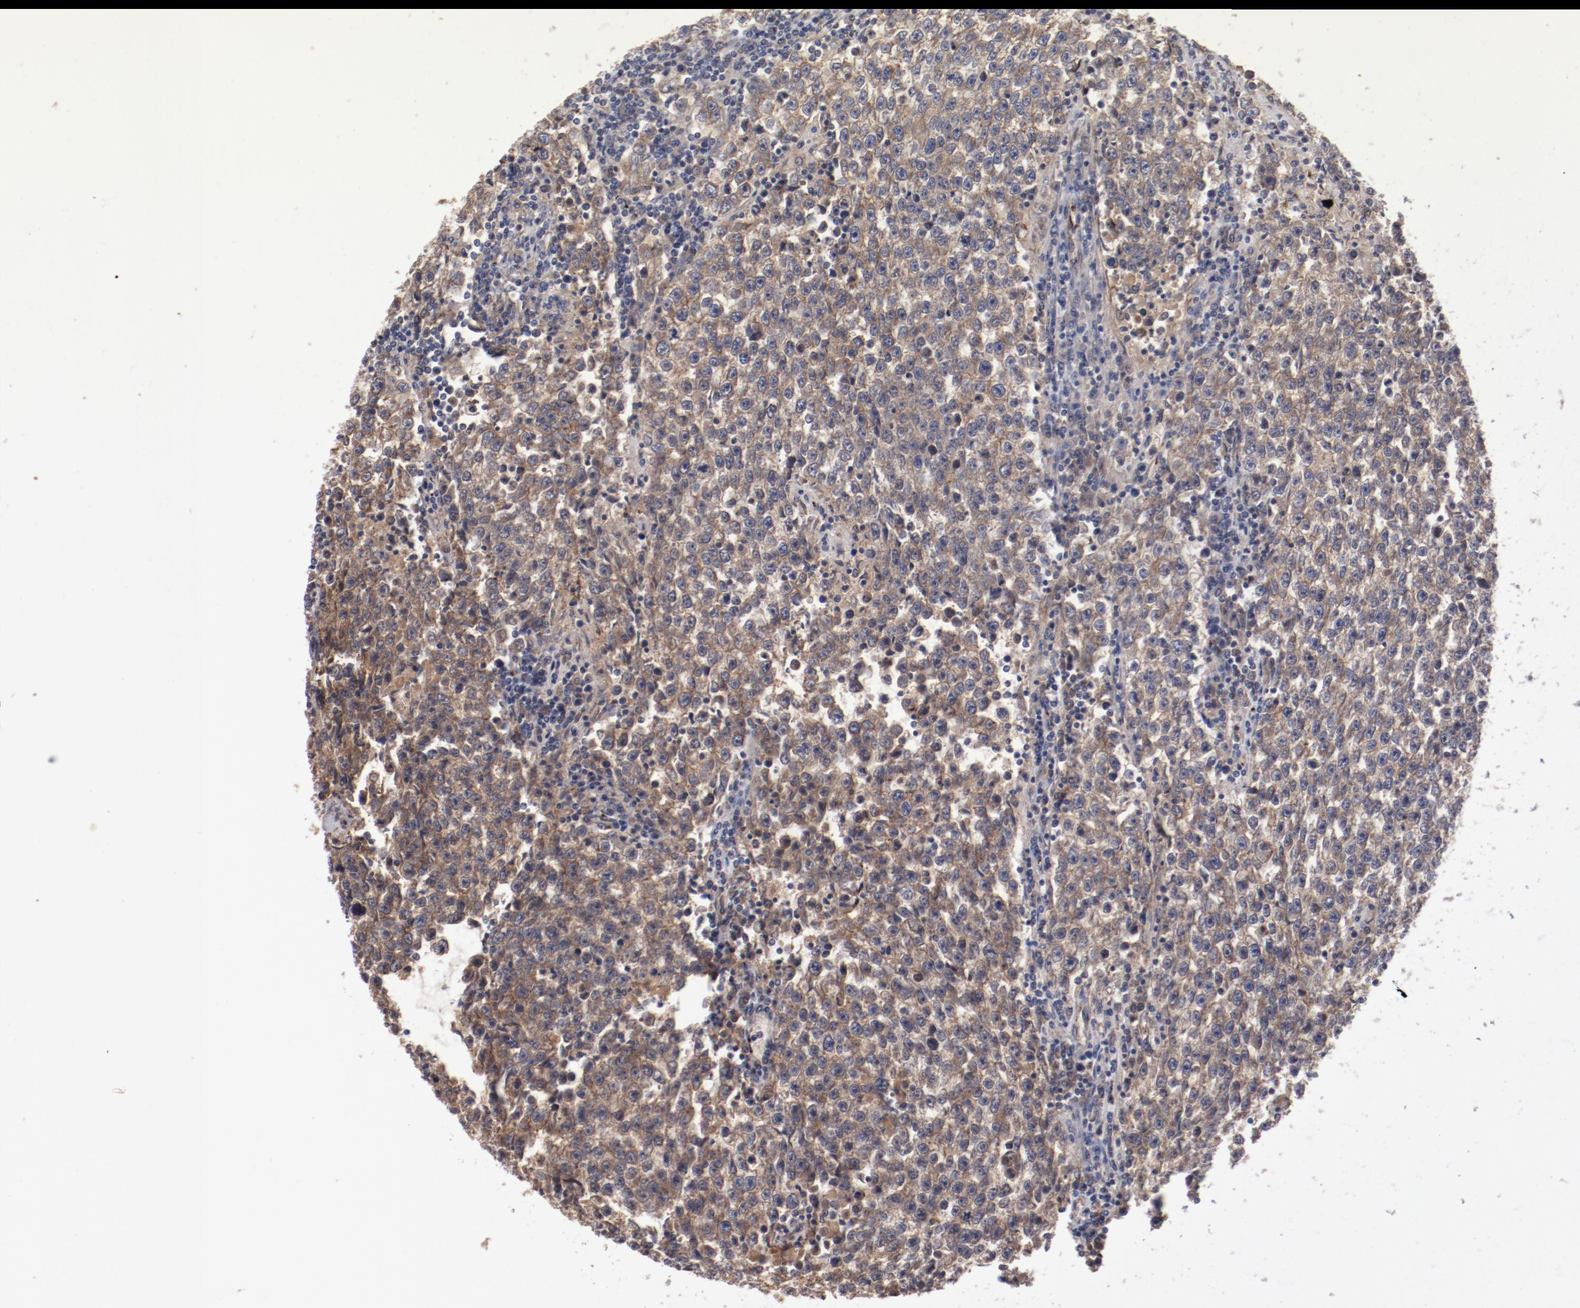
{"staining": {"intensity": "moderate", "quantity": ">75%", "location": "cytoplasmic/membranous"}, "tissue": "testis cancer", "cell_type": "Tumor cells", "image_type": "cancer", "snomed": [{"axis": "morphology", "description": "Seminoma, NOS"}, {"axis": "topography", "description": "Testis"}], "caption": "A histopathology image of human testis seminoma stained for a protein demonstrates moderate cytoplasmic/membranous brown staining in tumor cells.", "gene": "DIPK2B", "patient": {"sex": "male", "age": 36}}